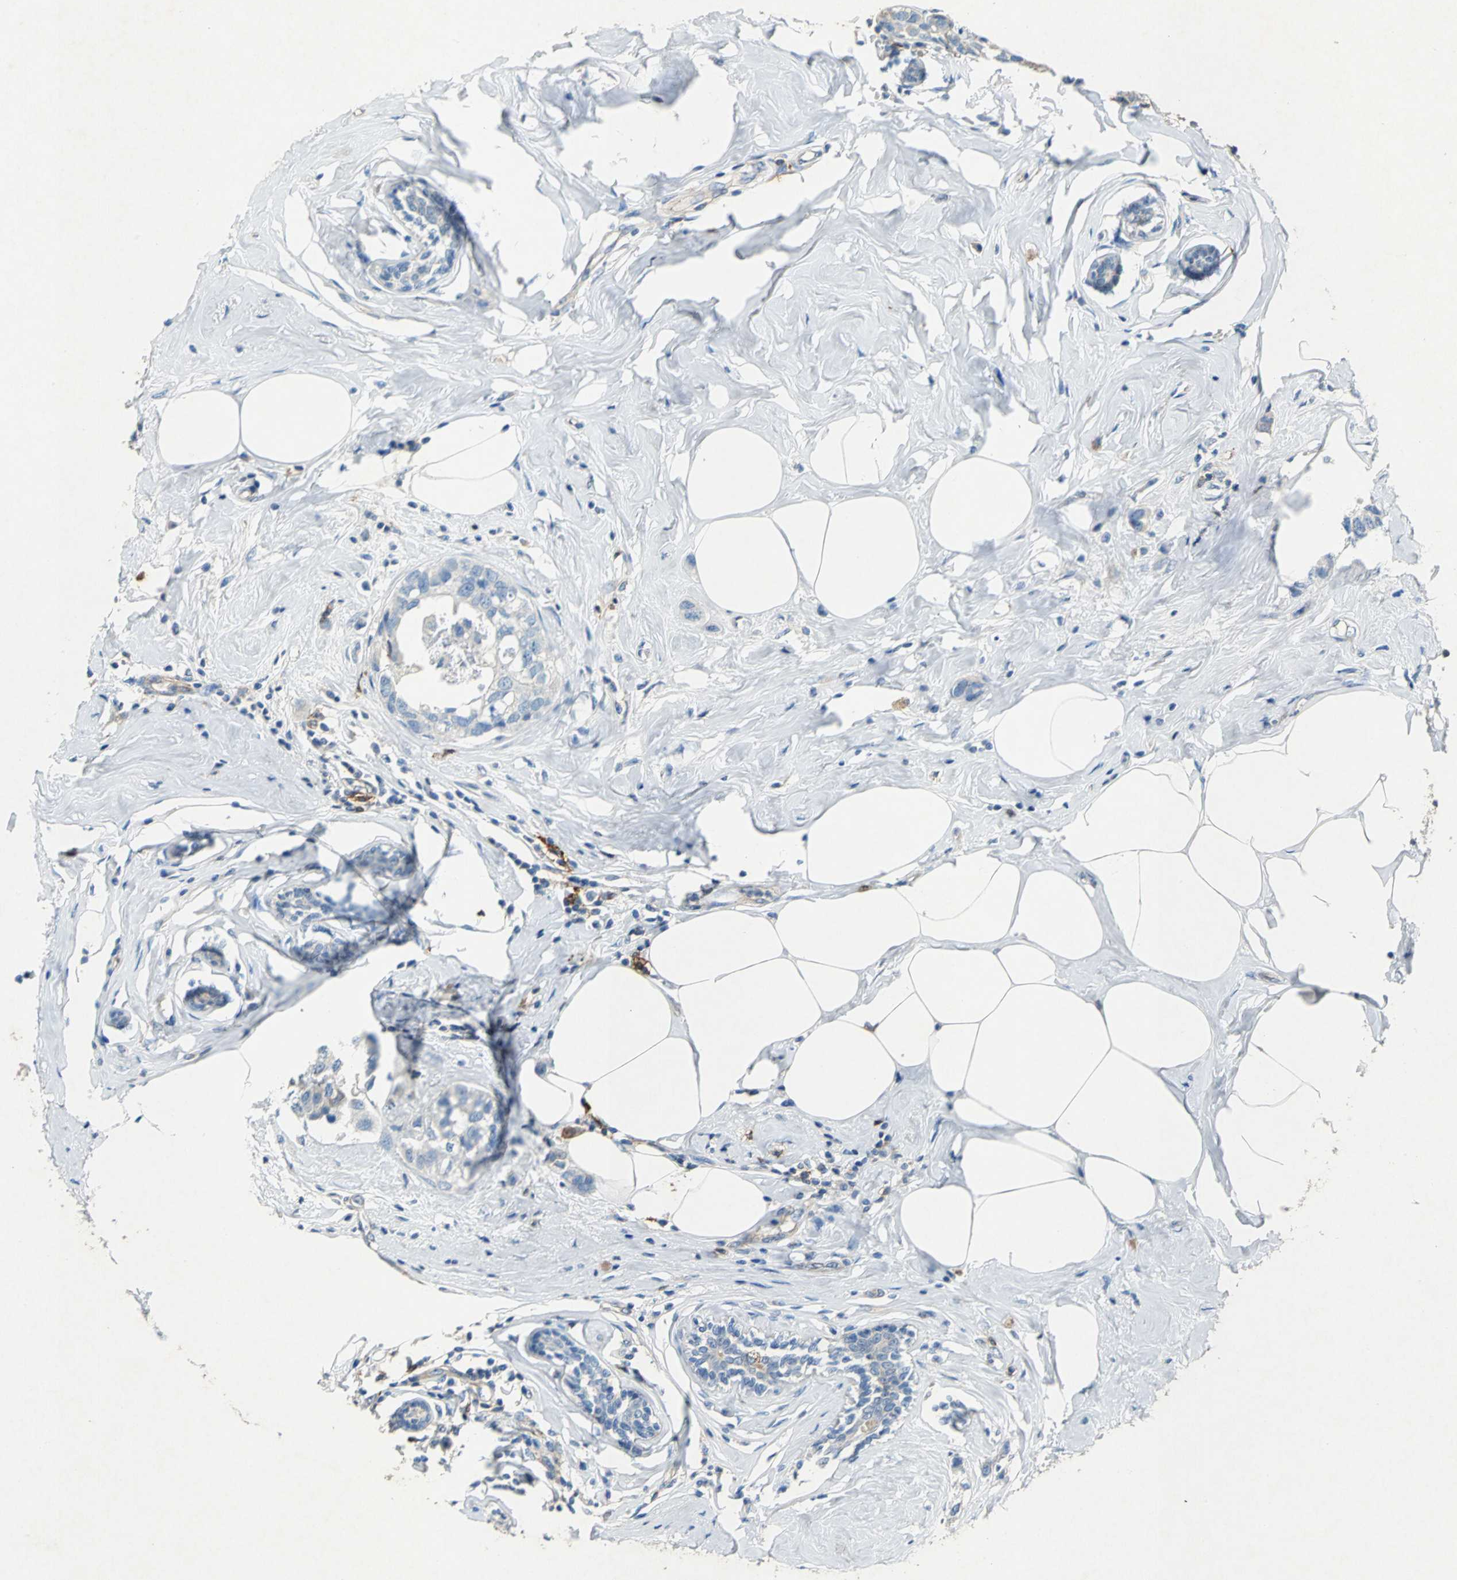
{"staining": {"intensity": "negative", "quantity": "none", "location": "none"}, "tissue": "breast cancer", "cell_type": "Tumor cells", "image_type": "cancer", "snomed": [{"axis": "morphology", "description": "Normal tissue, NOS"}, {"axis": "morphology", "description": "Duct carcinoma"}, {"axis": "topography", "description": "Breast"}], "caption": "DAB immunohistochemical staining of human breast cancer (invasive ductal carcinoma) shows no significant expression in tumor cells.", "gene": "RPS13", "patient": {"sex": "female", "age": 50}}